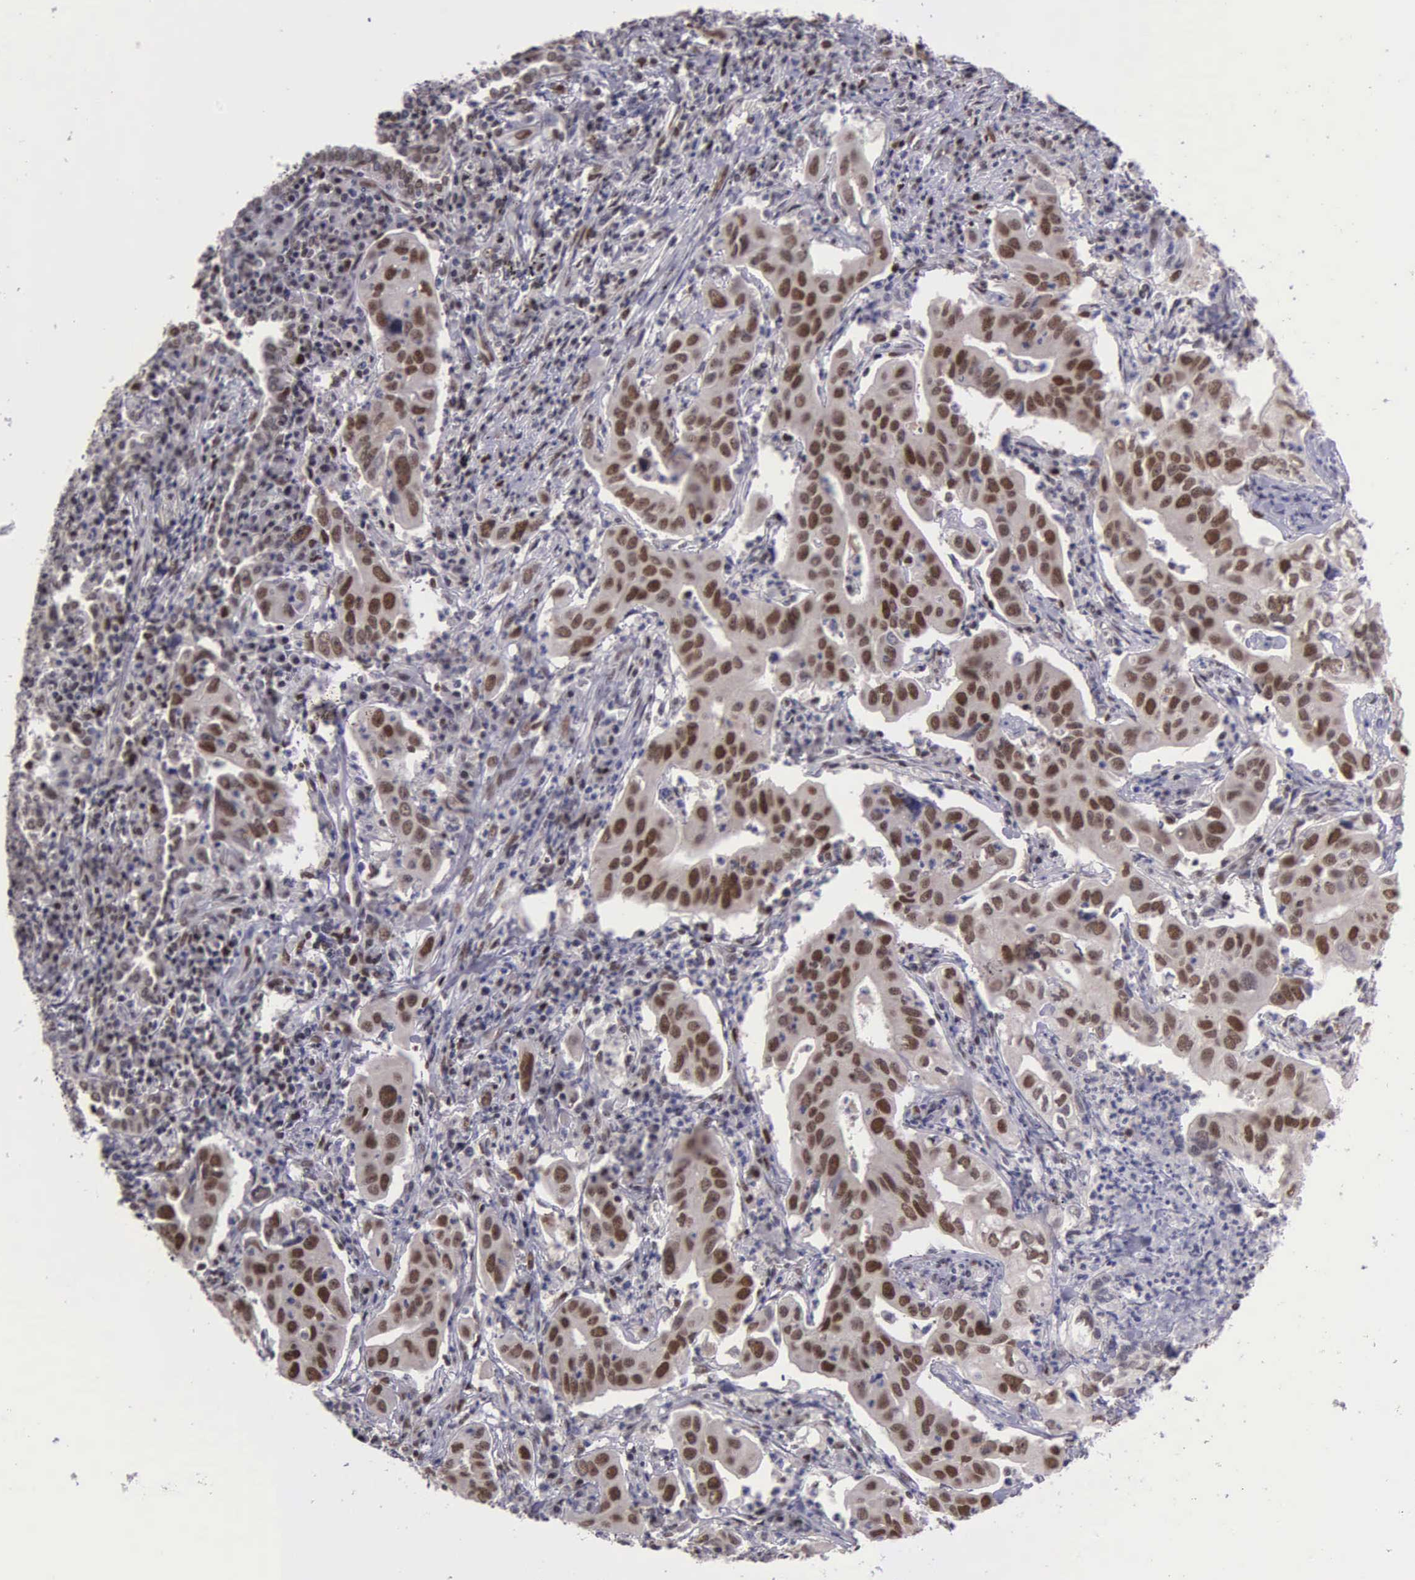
{"staining": {"intensity": "moderate", "quantity": "25%-75%", "location": "nuclear"}, "tissue": "lung cancer", "cell_type": "Tumor cells", "image_type": "cancer", "snomed": [{"axis": "morphology", "description": "Adenocarcinoma, NOS"}, {"axis": "topography", "description": "Lung"}], "caption": "Immunohistochemical staining of human lung cancer reveals moderate nuclear protein positivity in approximately 25%-75% of tumor cells.", "gene": "UBR7", "patient": {"sex": "male", "age": 48}}